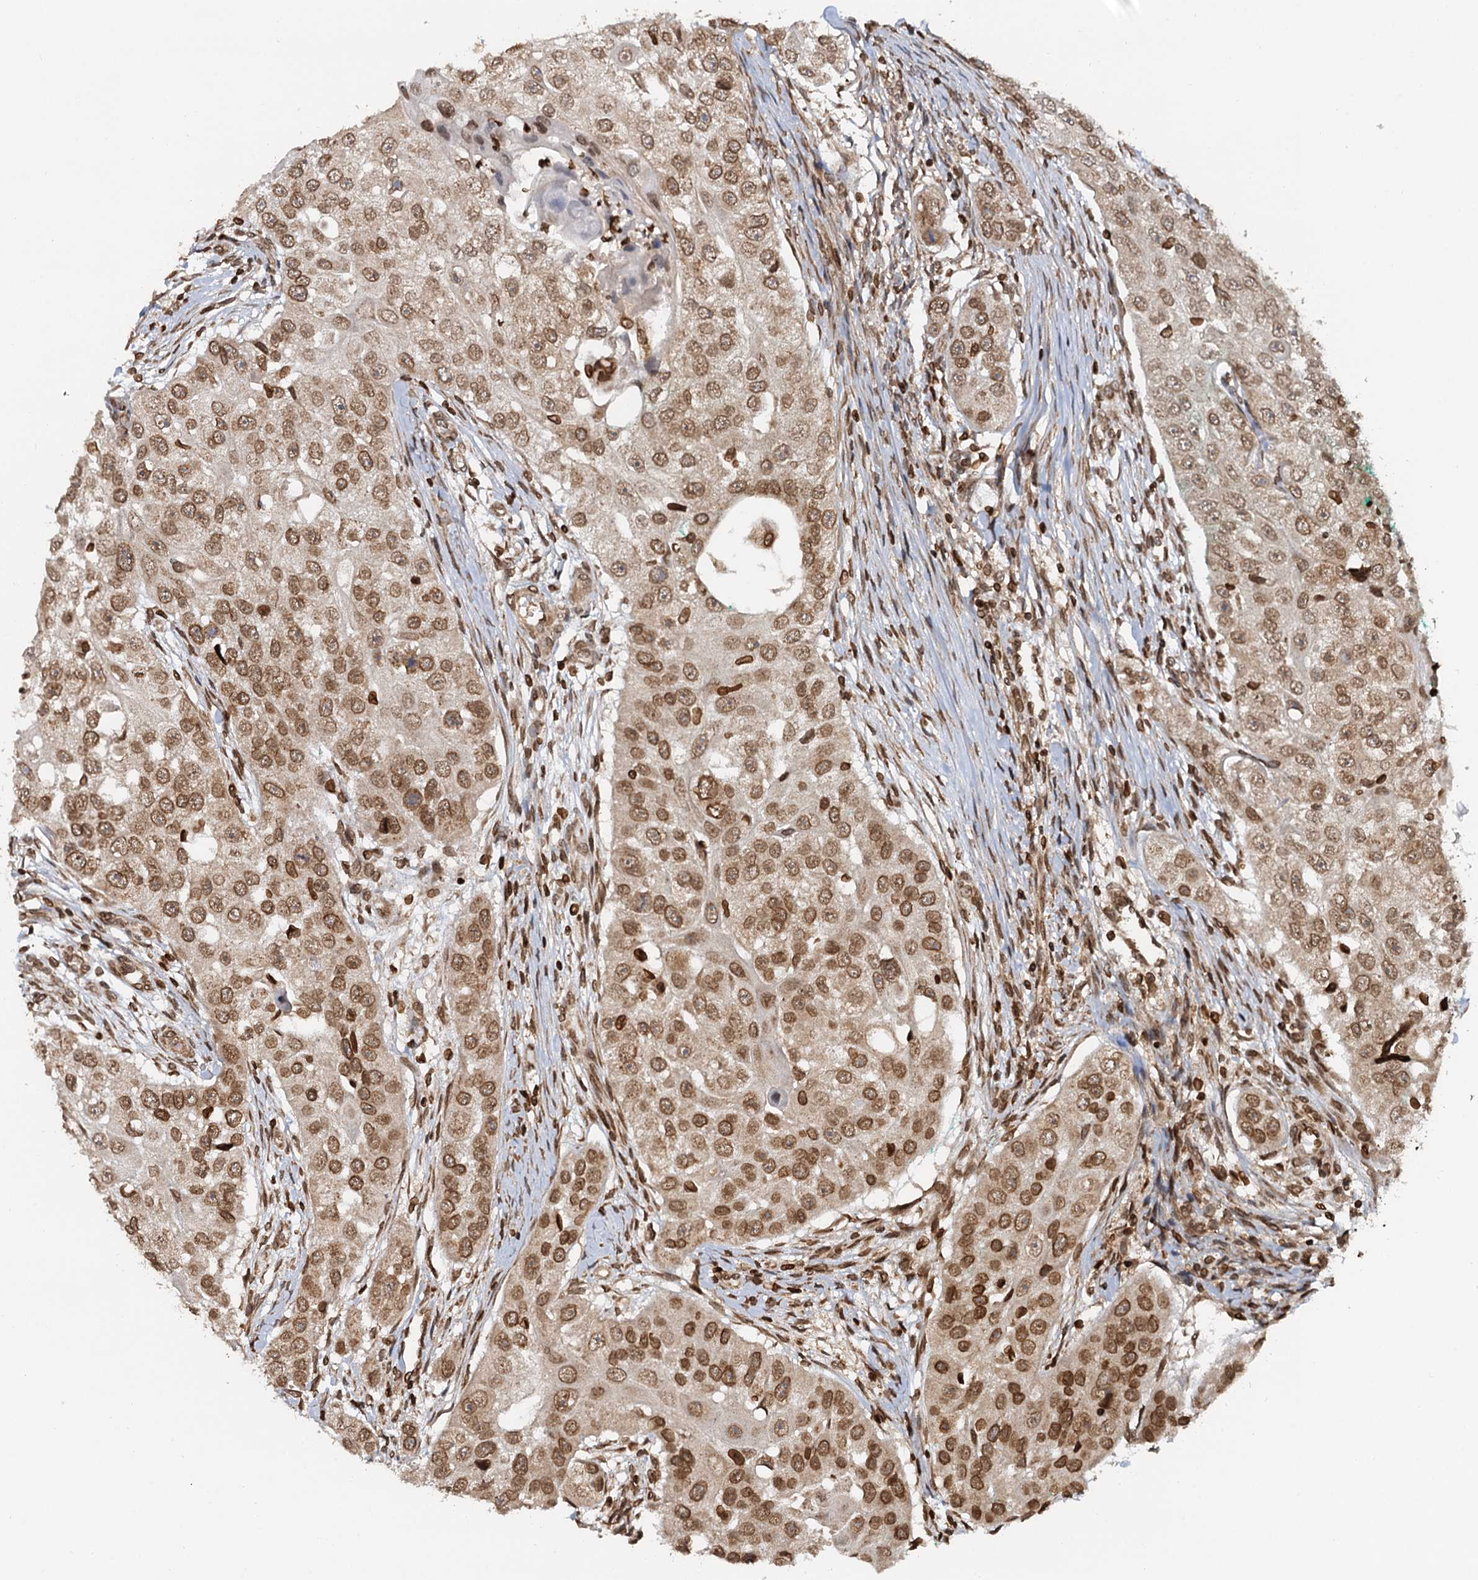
{"staining": {"intensity": "moderate", "quantity": ">75%", "location": "nuclear"}, "tissue": "head and neck cancer", "cell_type": "Tumor cells", "image_type": "cancer", "snomed": [{"axis": "morphology", "description": "Normal tissue, NOS"}, {"axis": "morphology", "description": "Squamous cell carcinoma, NOS"}, {"axis": "topography", "description": "Skeletal muscle"}, {"axis": "topography", "description": "Head-Neck"}], "caption": "High-power microscopy captured an immunohistochemistry (IHC) micrograph of head and neck squamous cell carcinoma, revealing moderate nuclear expression in approximately >75% of tumor cells.", "gene": "ZC3H13", "patient": {"sex": "male", "age": 51}}